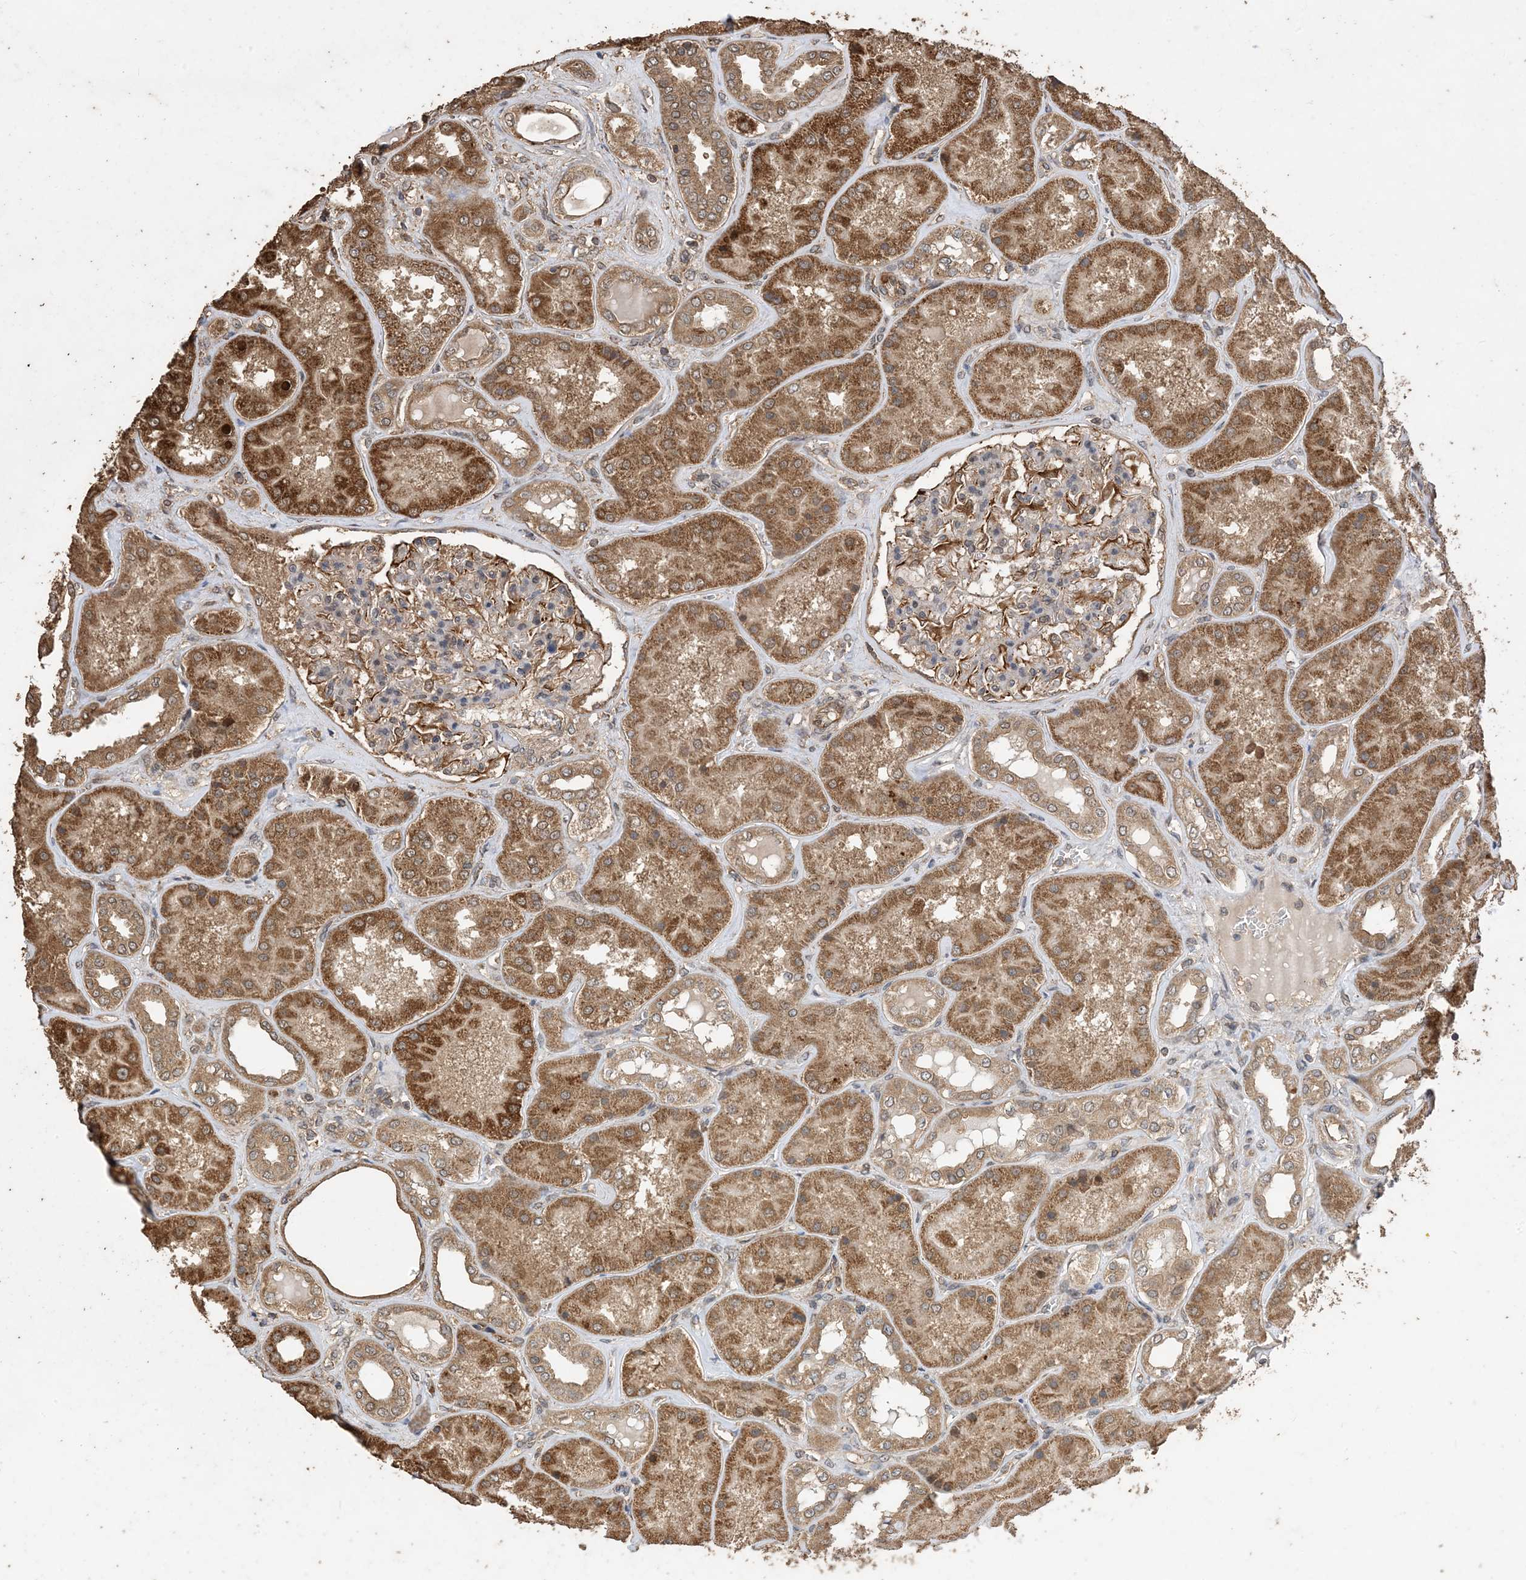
{"staining": {"intensity": "moderate", "quantity": "25%-75%", "location": "cytoplasmic/membranous"}, "tissue": "kidney", "cell_type": "Cells in glomeruli", "image_type": "normal", "snomed": [{"axis": "morphology", "description": "Normal tissue, NOS"}, {"axis": "topography", "description": "Kidney"}], "caption": "An immunohistochemistry image of benign tissue is shown. Protein staining in brown shows moderate cytoplasmic/membranous positivity in kidney within cells in glomeruli.", "gene": "ZKSCAN5", "patient": {"sex": "female", "age": 56}}